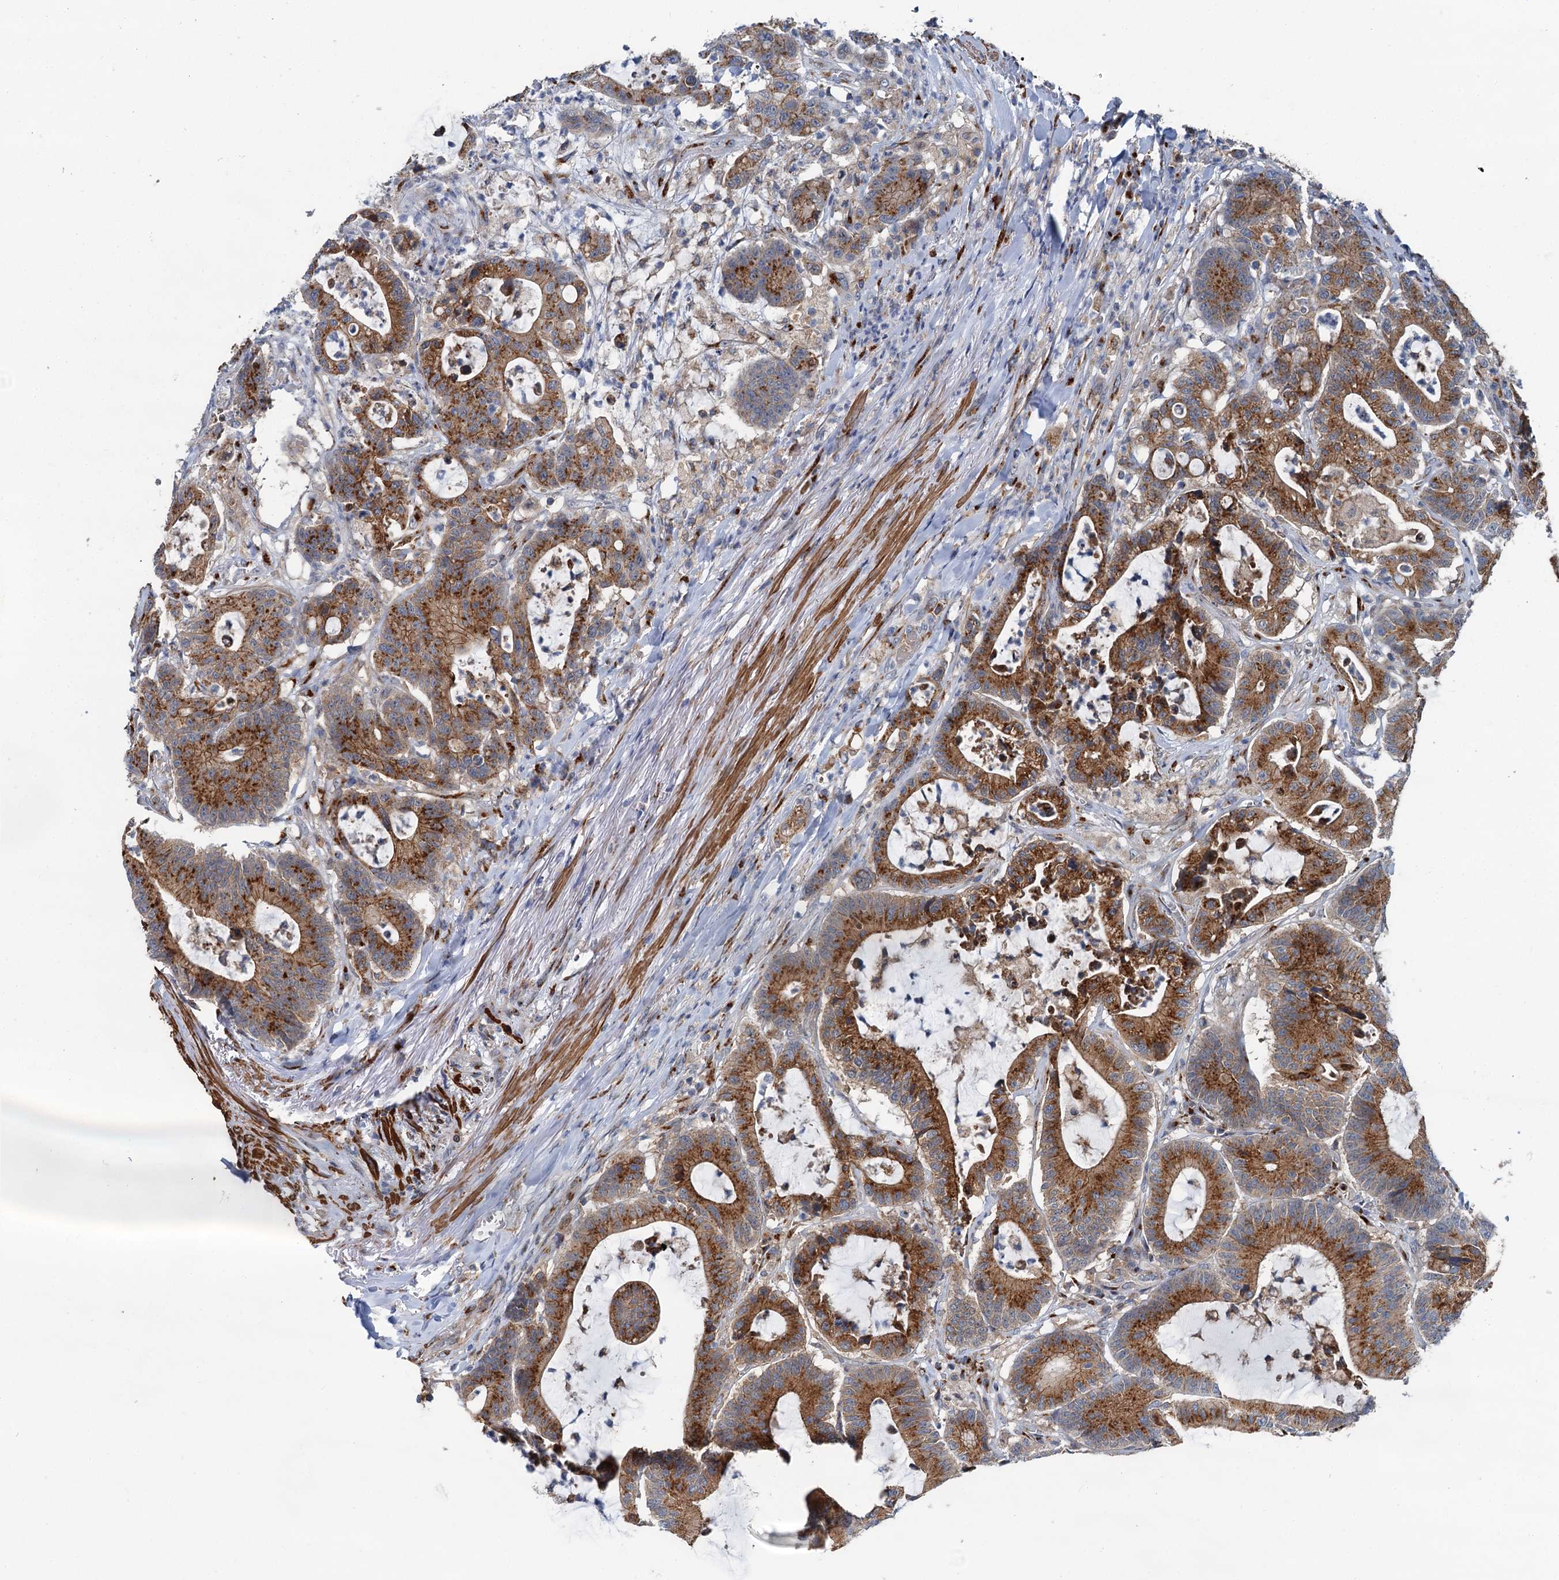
{"staining": {"intensity": "strong", "quantity": ">75%", "location": "cytoplasmic/membranous"}, "tissue": "colorectal cancer", "cell_type": "Tumor cells", "image_type": "cancer", "snomed": [{"axis": "morphology", "description": "Adenocarcinoma, NOS"}, {"axis": "topography", "description": "Colon"}], "caption": "Protein expression by IHC reveals strong cytoplasmic/membranous staining in about >75% of tumor cells in colorectal adenocarcinoma. The staining was performed using DAB, with brown indicating positive protein expression. Nuclei are stained blue with hematoxylin.", "gene": "BET1L", "patient": {"sex": "female", "age": 84}}